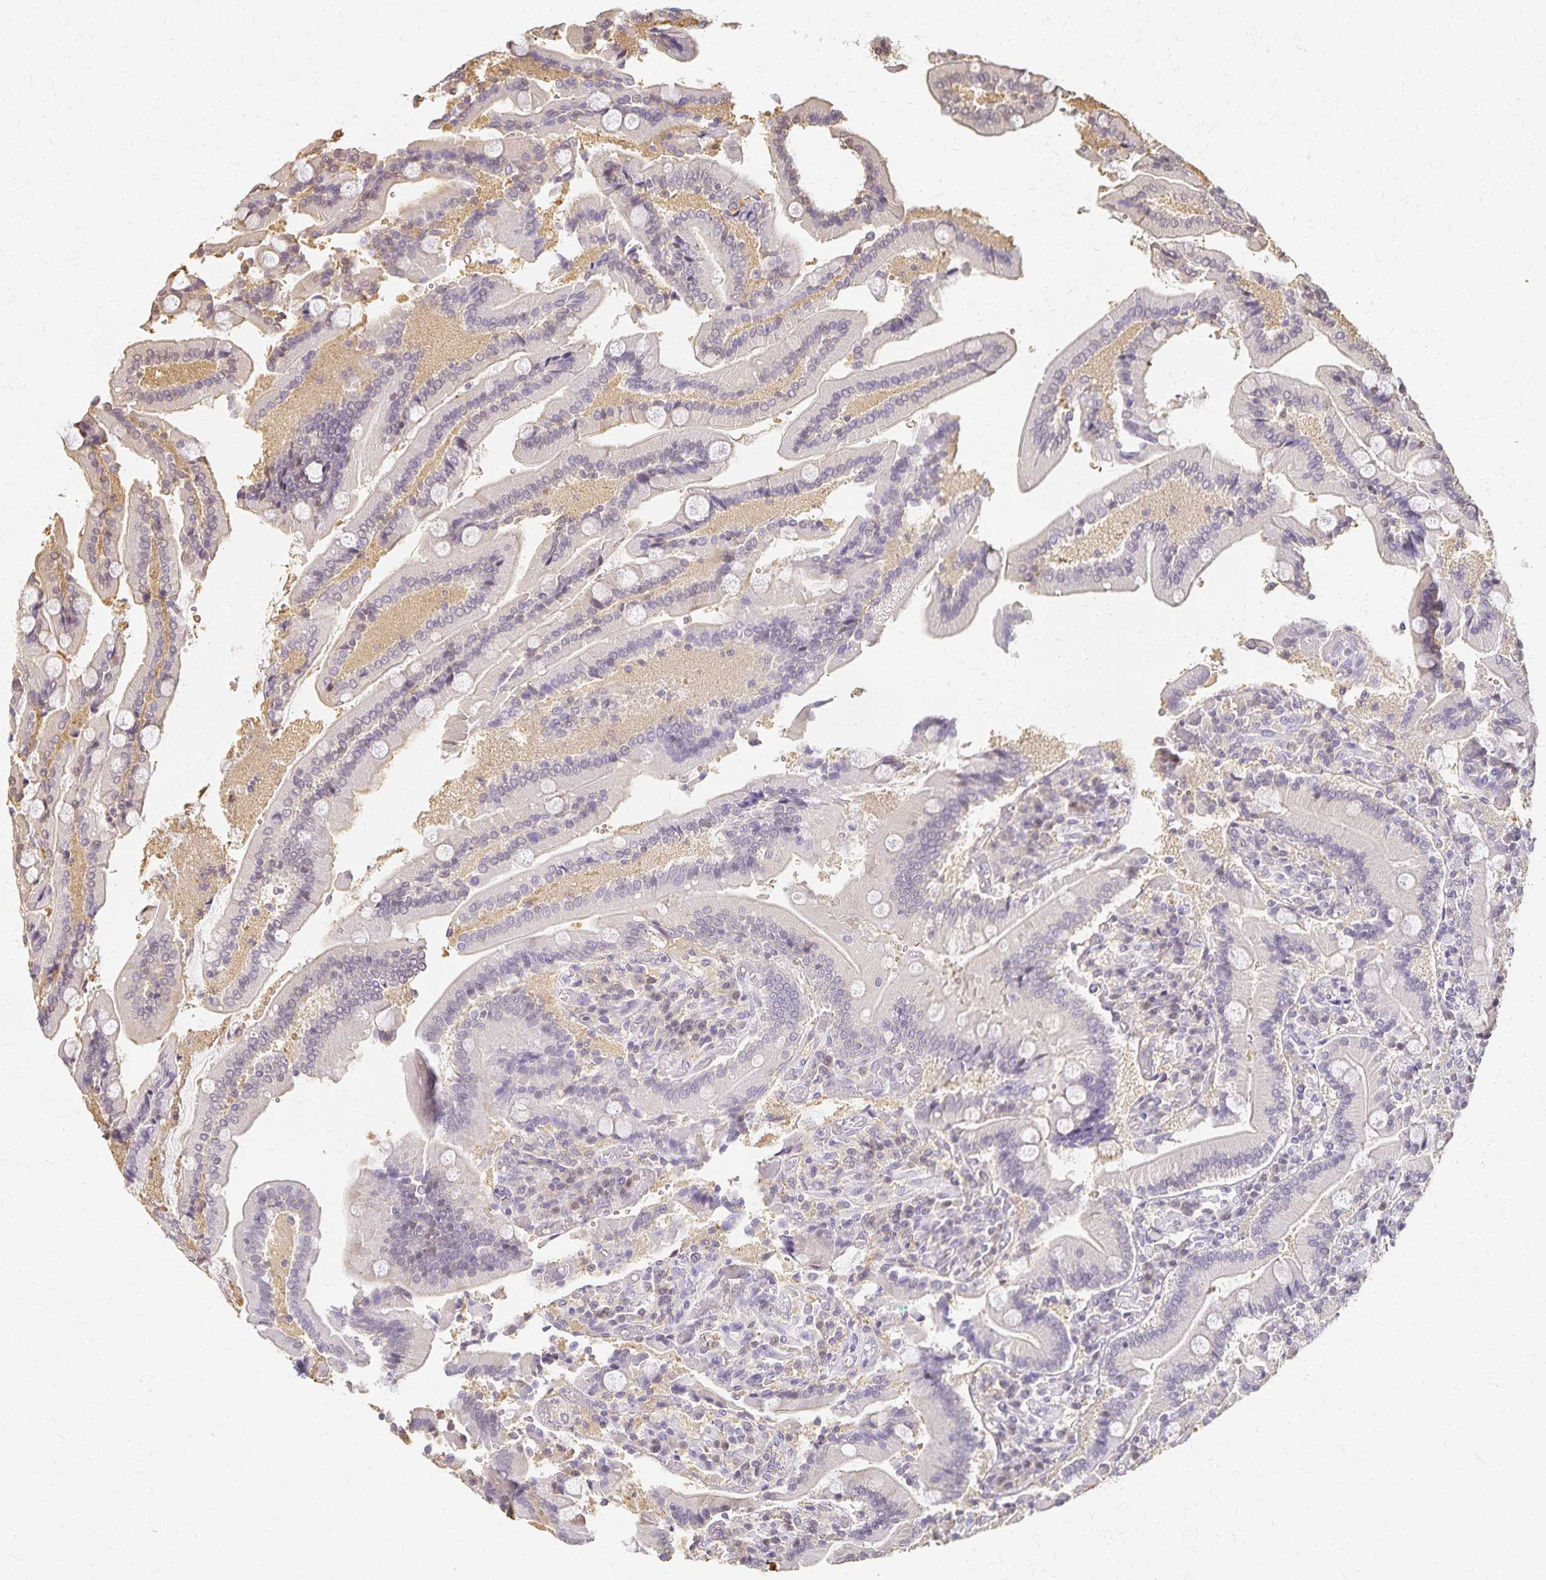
{"staining": {"intensity": "negative", "quantity": "none", "location": "none"}, "tissue": "duodenum", "cell_type": "Glandular cells", "image_type": "normal", "snomed": [{"axis": "morphology", "description": "Normal tissue, NOS"}, {"axis": "topography", "description": "Duodenum"}], "caption": "This photomicrograph is of unremarkable duodenum stained with IHC to label a protein in brown with the nuclei are counter-stained blue. There is no expression in glandular cells. The staining was performed using DAB to visualize the protein expression in brown, while the nuclei were stained in blue with hematoxylin (Magnification: 20x).", "gene": "AZGP1", "patient": {"sex": "female", "age": 62}}